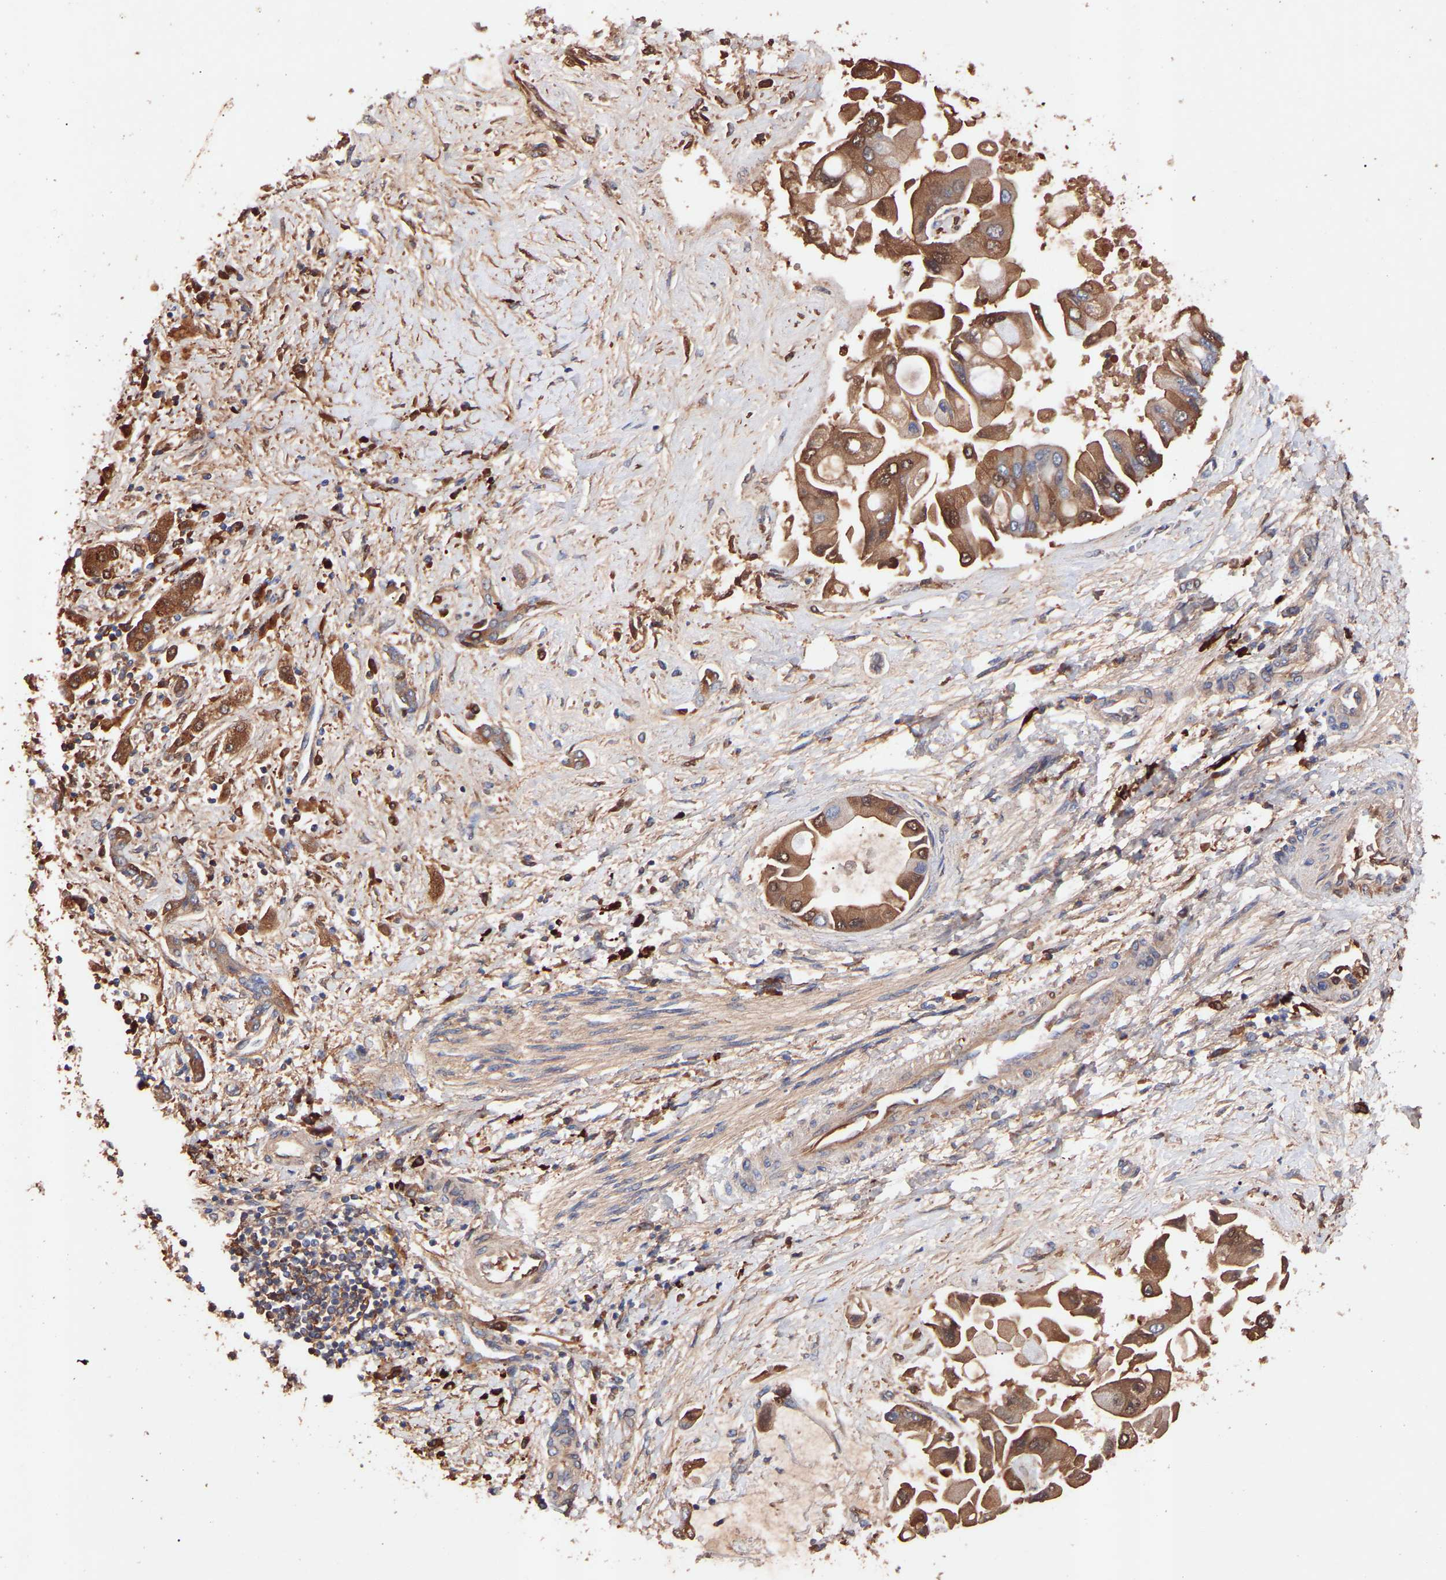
{"staining": {"intensity": "moderate", "quantity": ">75%", "location": "cytoplasmic/membranous"}, "tissue": "liver cancer", "cell_type": "Tumor cells", "image_type": "cancer", "snomed": [{"axis": "morphology", "description": "Cholangiocarcinoma"}, {"axis": "topography", "description": "Liver"}], "caption": "Protein staining reveals moderate cytoplasmic/membranous expression in approximately >75% of tumor cells in liver cancer (cholangiocarcinoma).", "gene": "TMEM268", "patient": {"sex": "male", "age": 50}}